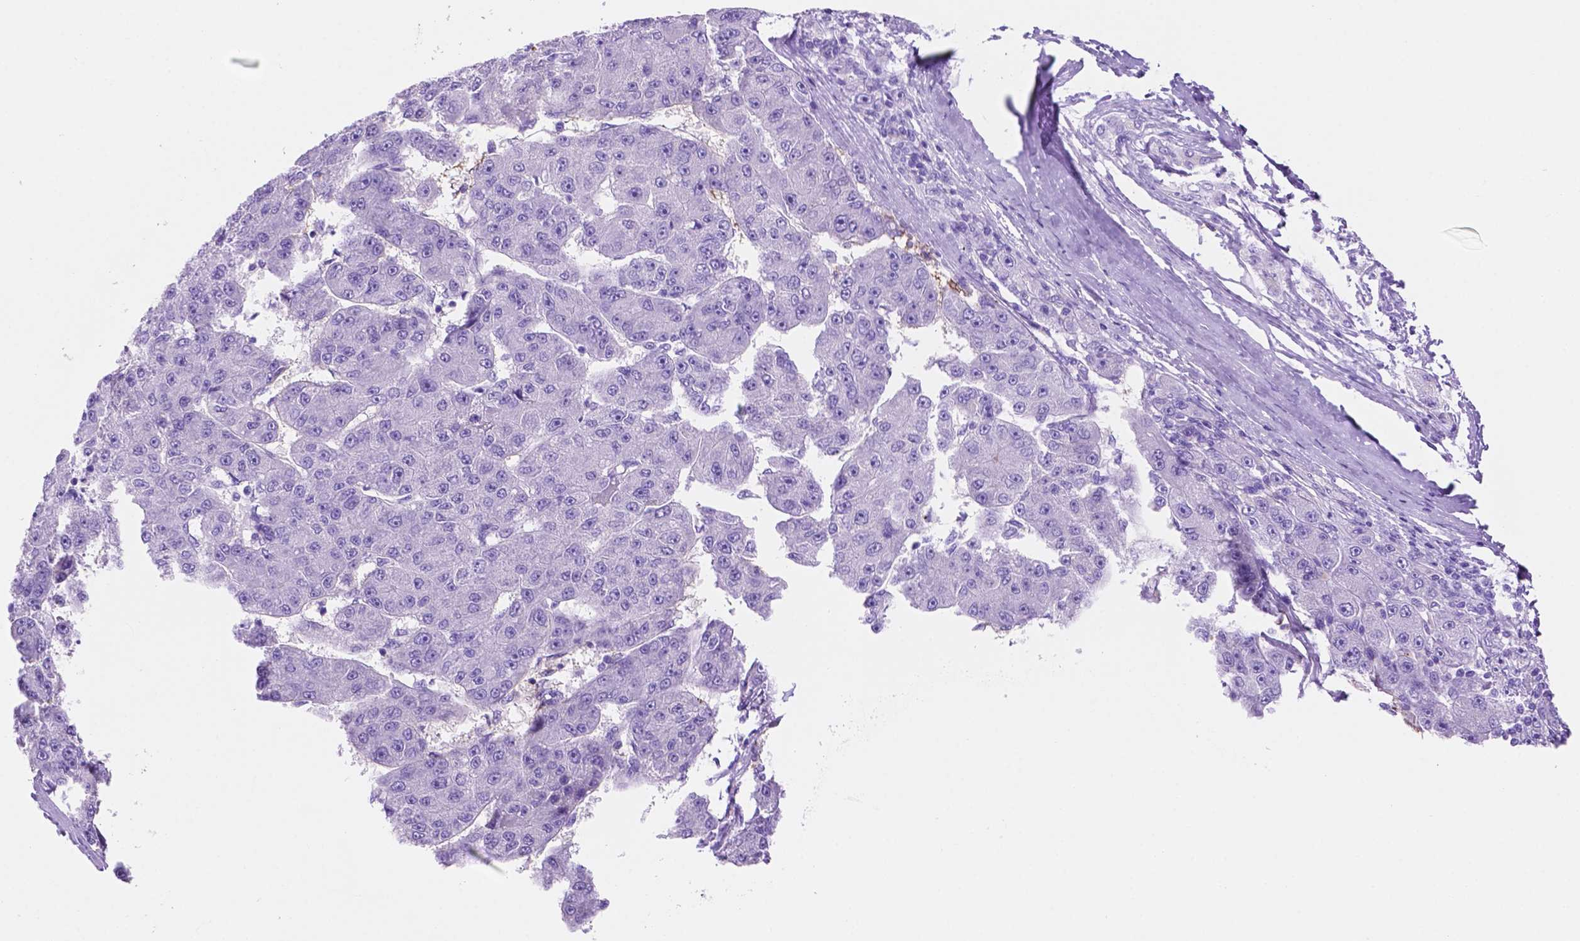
{"staining": {"intensity": "negative", "quantity": "none", "location": "none"}, "tissue": "liver cancer", "cell_type": "Tumor cells", "image_type": "cancer", "snomed": [{"axis": "morphology", "description": "Carcinoma, Hepatocellular, NOS"}, {"axis": "topography", "description": "Liver"}], "caption": "Image shows no protein expression in tumor cells of hepatocellular carcinoma (liver) tissue.", "gene": "FOXB2", "patient": {"sex": "male", "age": 67}}